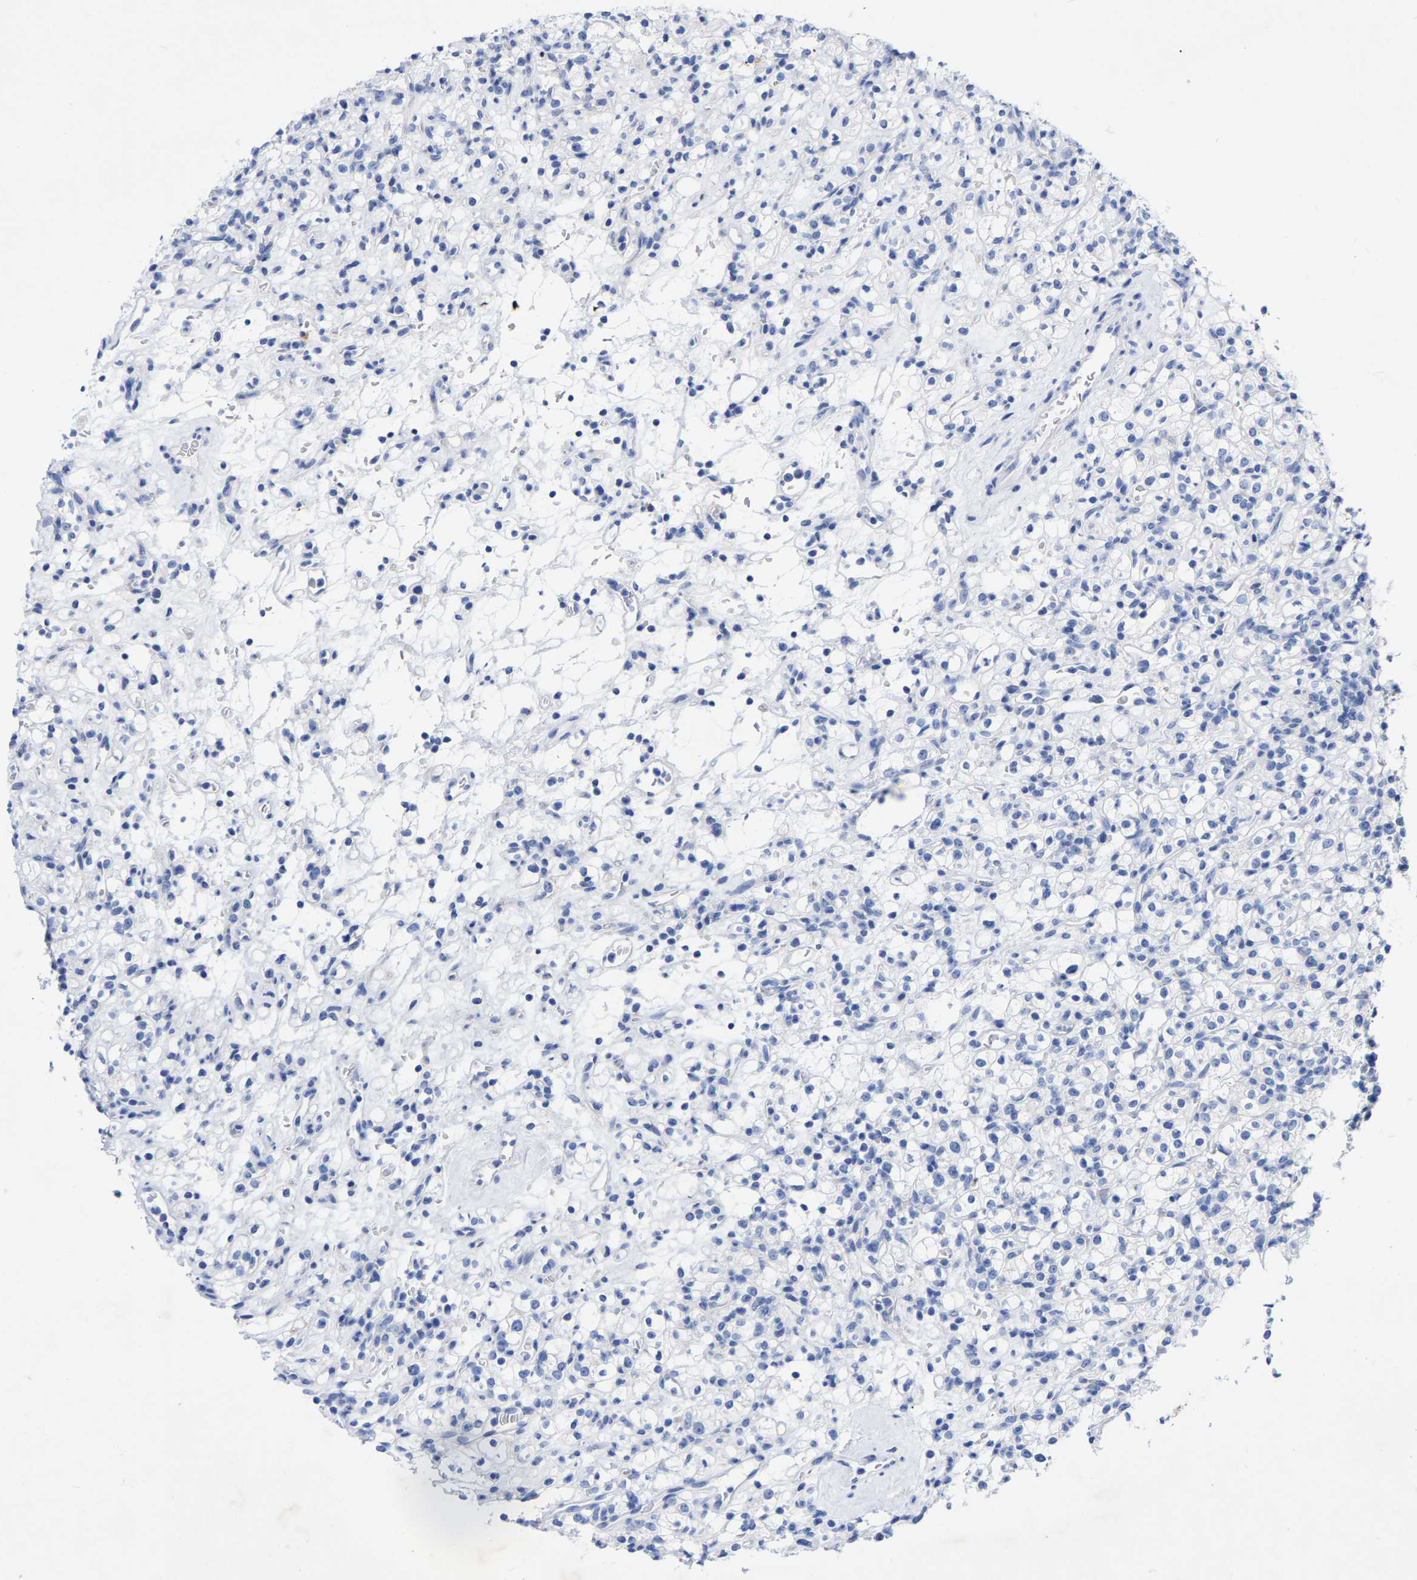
{"staining": {"intensity": "negative", "quantity": "none", "location": "none"}, "tissue": "renal cancer", "cell_type": "Tumor cells", "image_type": "cancer", "snomed": [{"axis": "morphology", "description": "Normal tissue, NOS"}, {"axis": "morphology", "description": "Adenocarcinoma, NOS"}, {"axis": "topography", "description": "Kidney"}], "caption": "A high-resolution histopathology image shows immunohistochemistry (IHC) staining of adenocarcinoma (renal), which exhibits no significant positivity in tumor cells.", "gene": "ZNF629", "patient": {"sex": "female", "age": 72}}